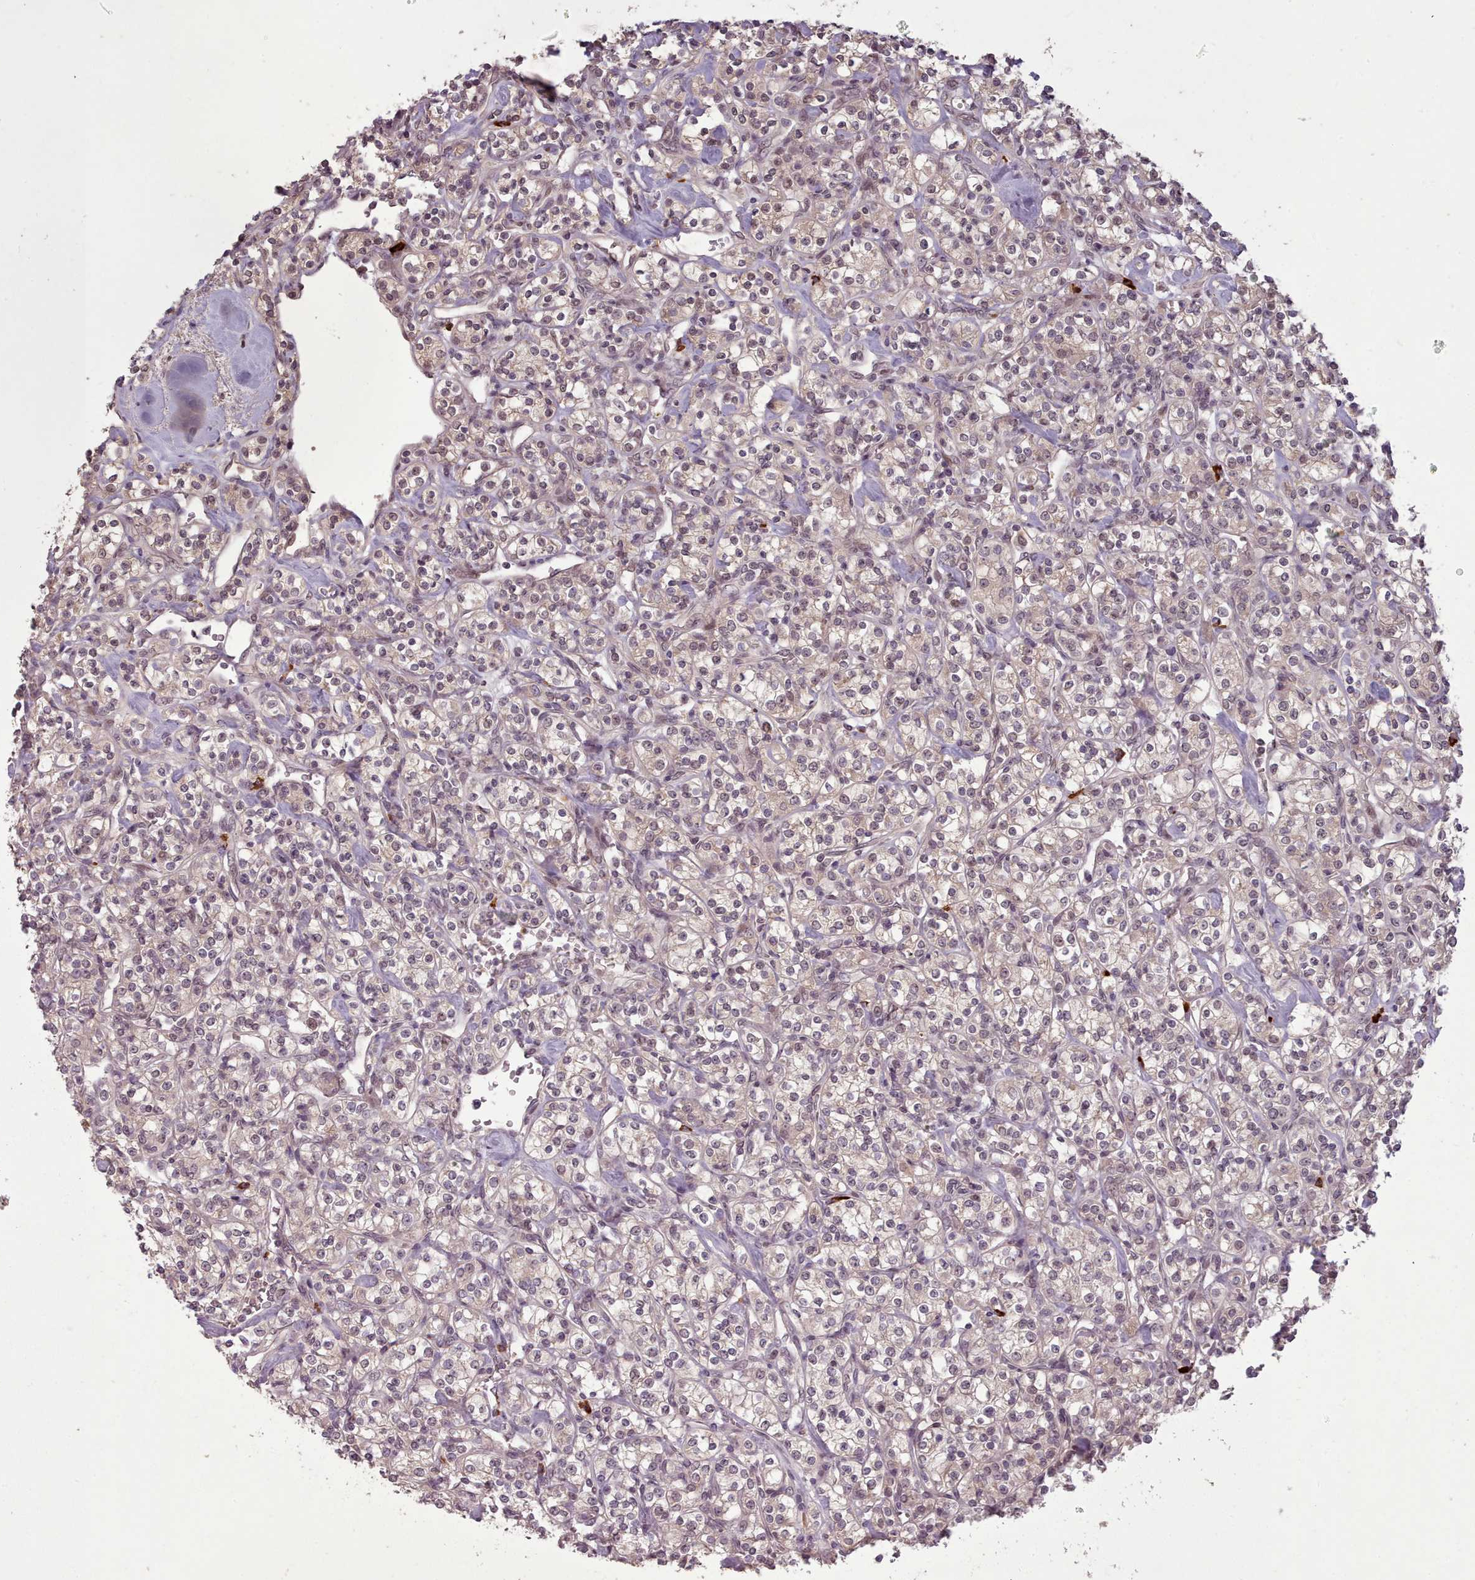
{"staining": {"intensity": "weak", "quantity": "25%-75%", "location": "nuclear"}, "tissue": "renal cancer", "cell_type": "Tumor cells", "image_type": "cancer", "snomed": [{"axis": "morphology", "description": "Adenocarcinoma, NOS"}, {"axis": "topography", "description": "Kidney"}], "caption": "A micrograph showing weak nuclear staining in approximately 25%-75% of tumor cells in adenocarcinoma (renal), as visualized by brown immunohistochemical staining.", "gene": "CDC6", "patient": {"sex": "male", "age": 77}}